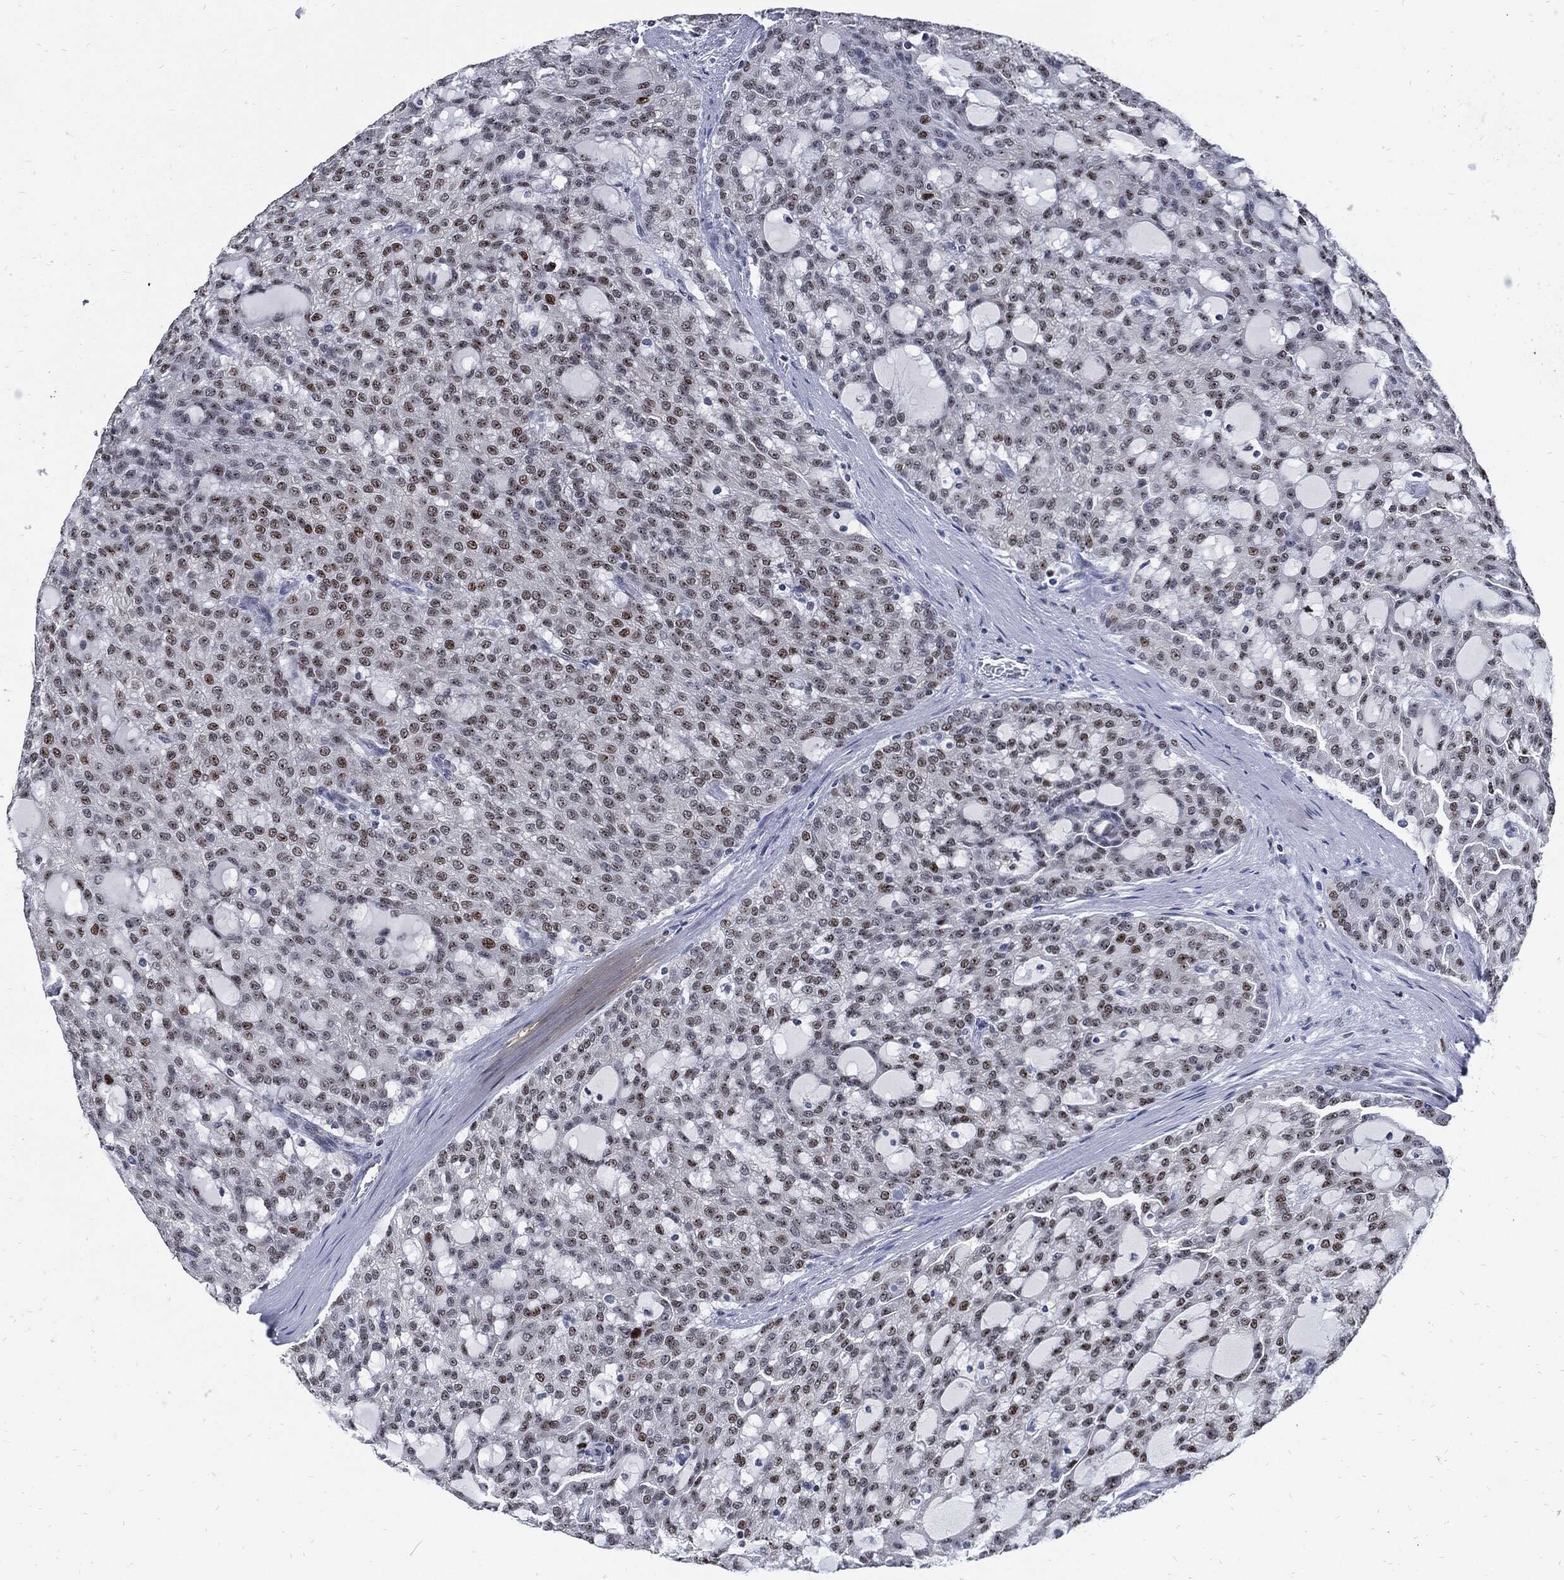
{"staining": {"intensity": "strong", "quantity": "<25%", "location": "nuclear"}, "tissue": "renal cancer", "cell_type": "Tumor cells", "image_type": "cancer", "snomed": [{"axis": "morphology", "description": "Adenocarcinoma, NOS"}, {"axis": "topography", "description": "Kidney"}], "caption": "DAB (3,3'-diaminobenzidine) immunohistochemical staining of human renal cancer (adenocarcinoma) reveals strong nuclear protein positivity in about <25% of tumor cells.", "gene": "NBN", "patient": {"sex": "male", "age": 63}}